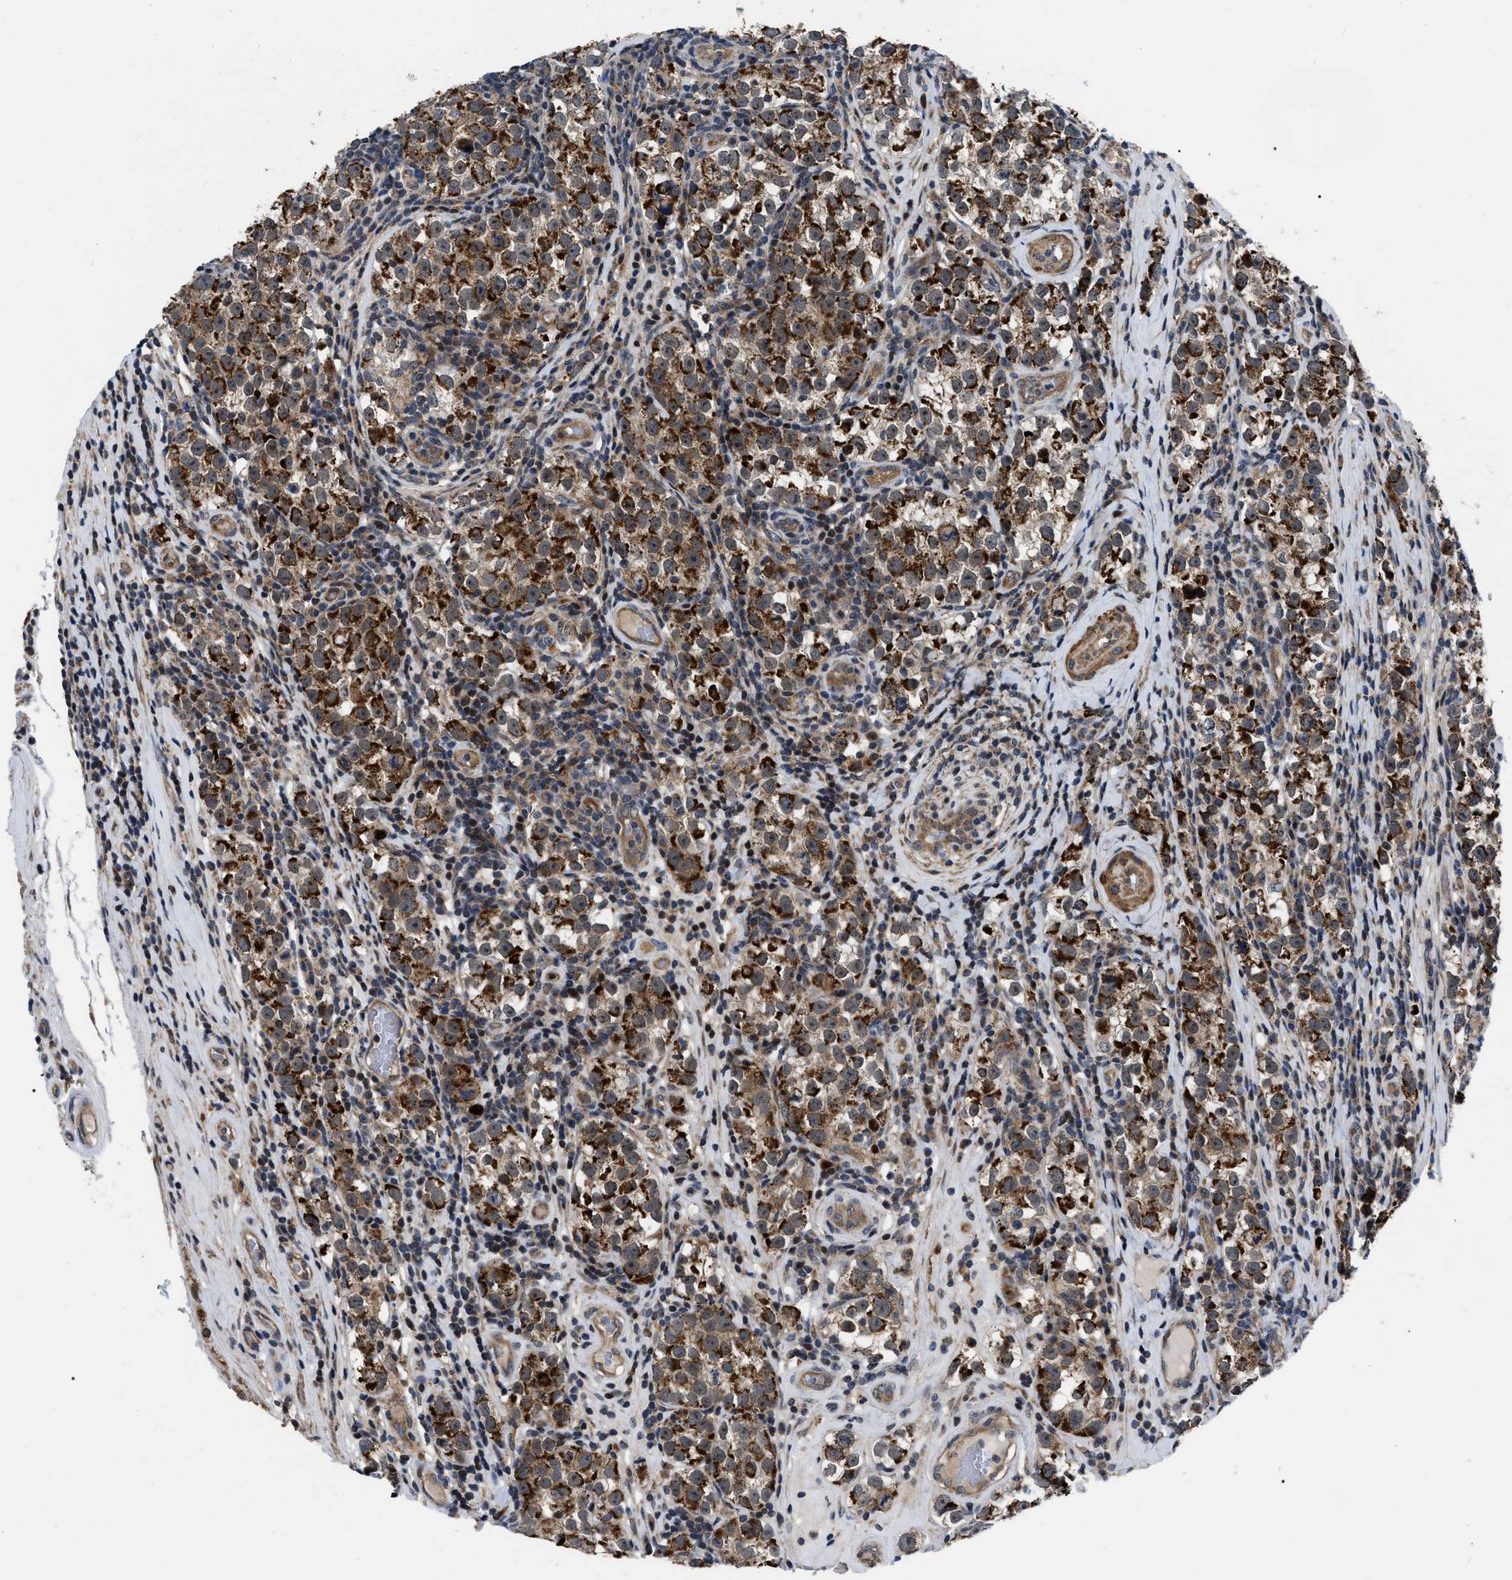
{"staining": {"intensity": "strong", "quantity": ">75%", "location": "cytoplasmic/membranous"}, "tissue": "testis cancer", "cell_type": "Tumor cells", "image_type": "cancer", "snomed": [{"axis": "morphology", "description": "Normal tissue, NOS"}, {"axis": "morphology", "description": "Seminoma, NOS"}, {"axis": "topography", "description": "Testis"}], "caption": "DAB immunohistochemical staining of testis seminoma reveals strong cytoplasmic/membranous protein expression in approximately >75% of tumor cells.", "gene": "PPWD1", "patient": {"sex": "male", "age": 43}}